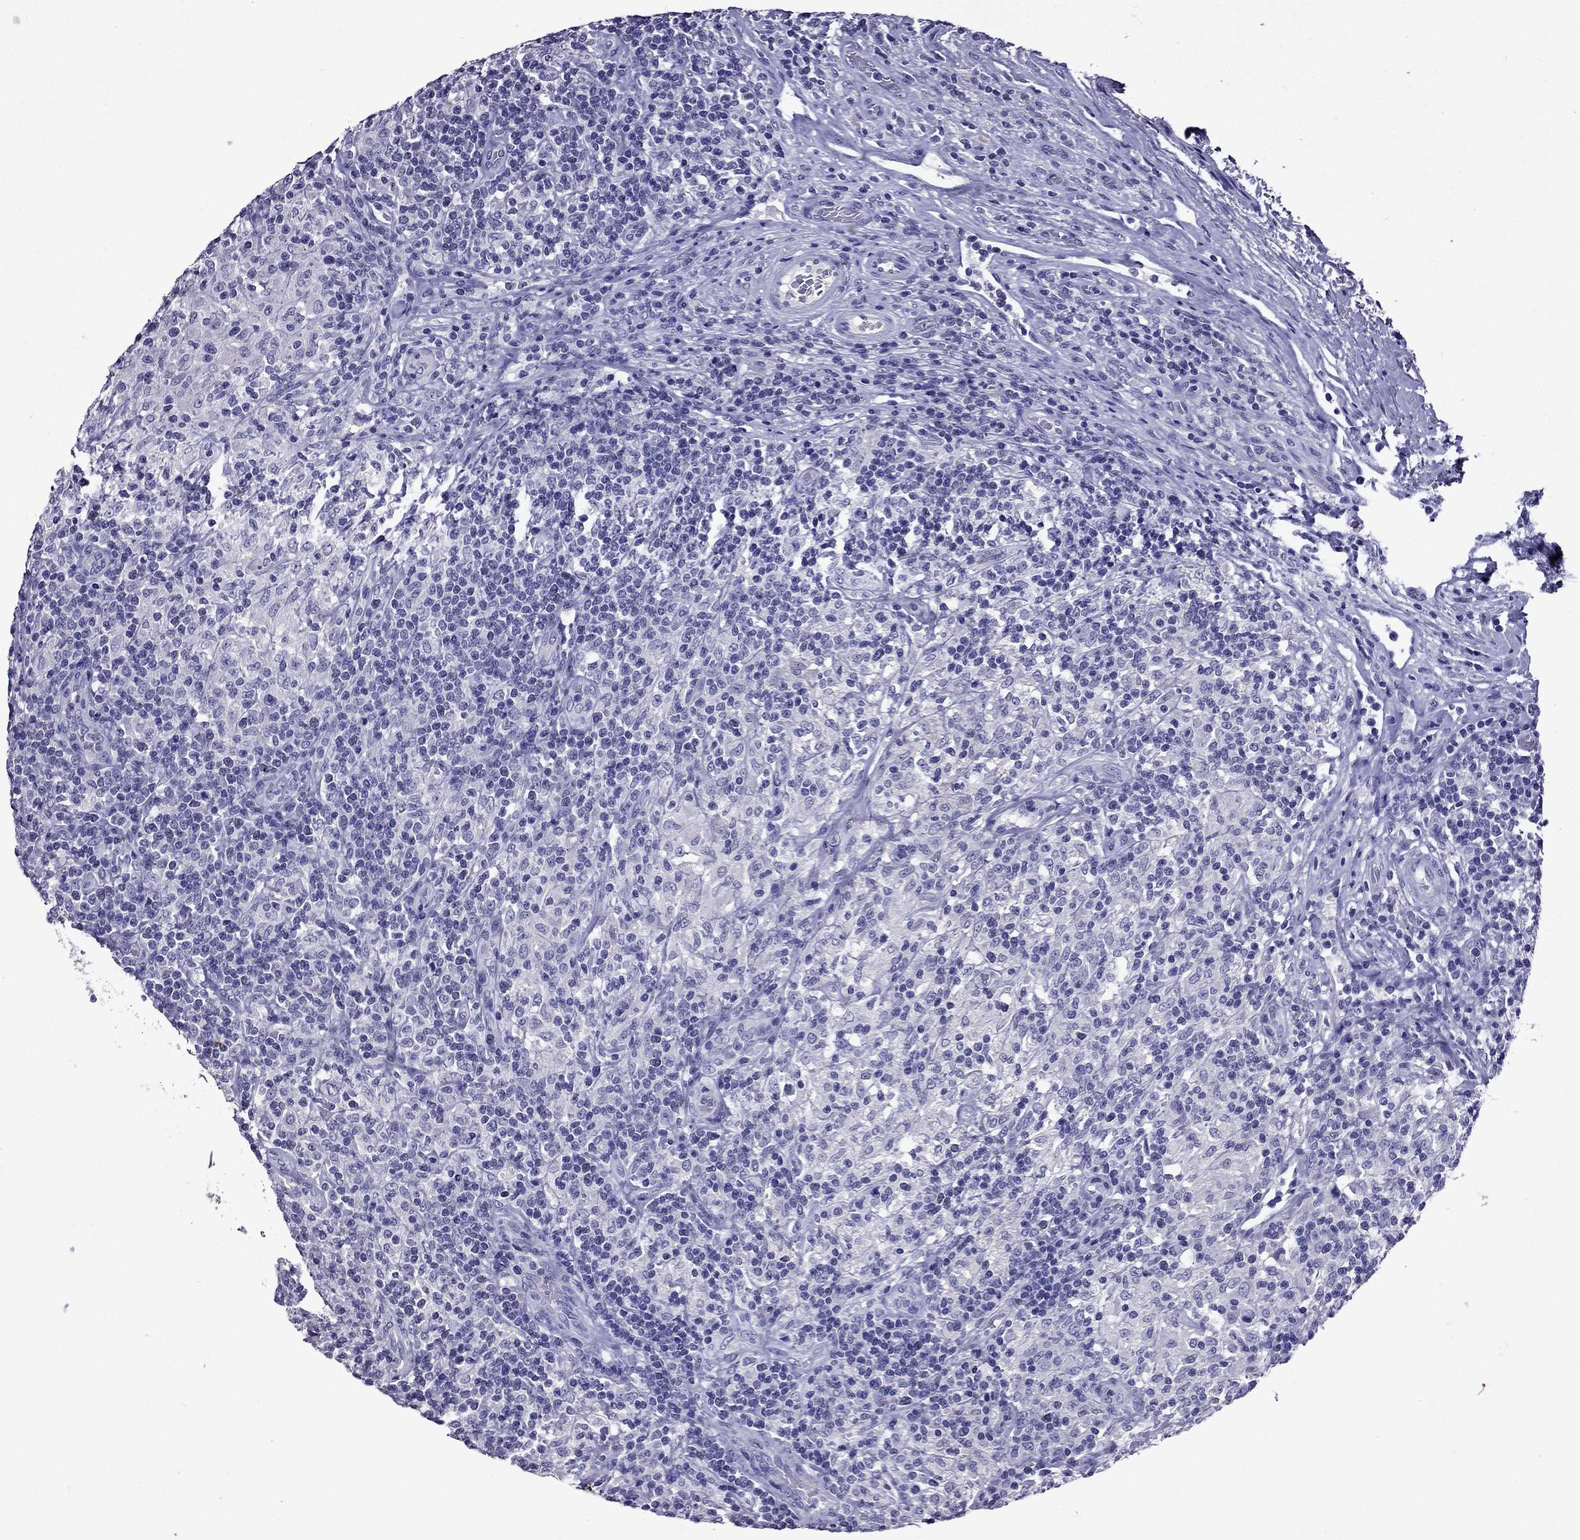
{"staining": {"intensity": "negative", "quantity": "none", "location": "none"}, "tissue": "lymphoma", "cell_type": "Tumor cells", "image_type": "cancer", "snomed": [{"axis": "morphology", "description": "Hodgkin's disease, NOS"}, {"axis": "topography", "description": "Lymph node"}], "caption": "A micrograph of human lymphoma is negative for staining in tumor cells. (DAB immunohistochemistry, high magnification).", "gene": "DNAH17", "patient": {"sex": "male", "age": 70}}